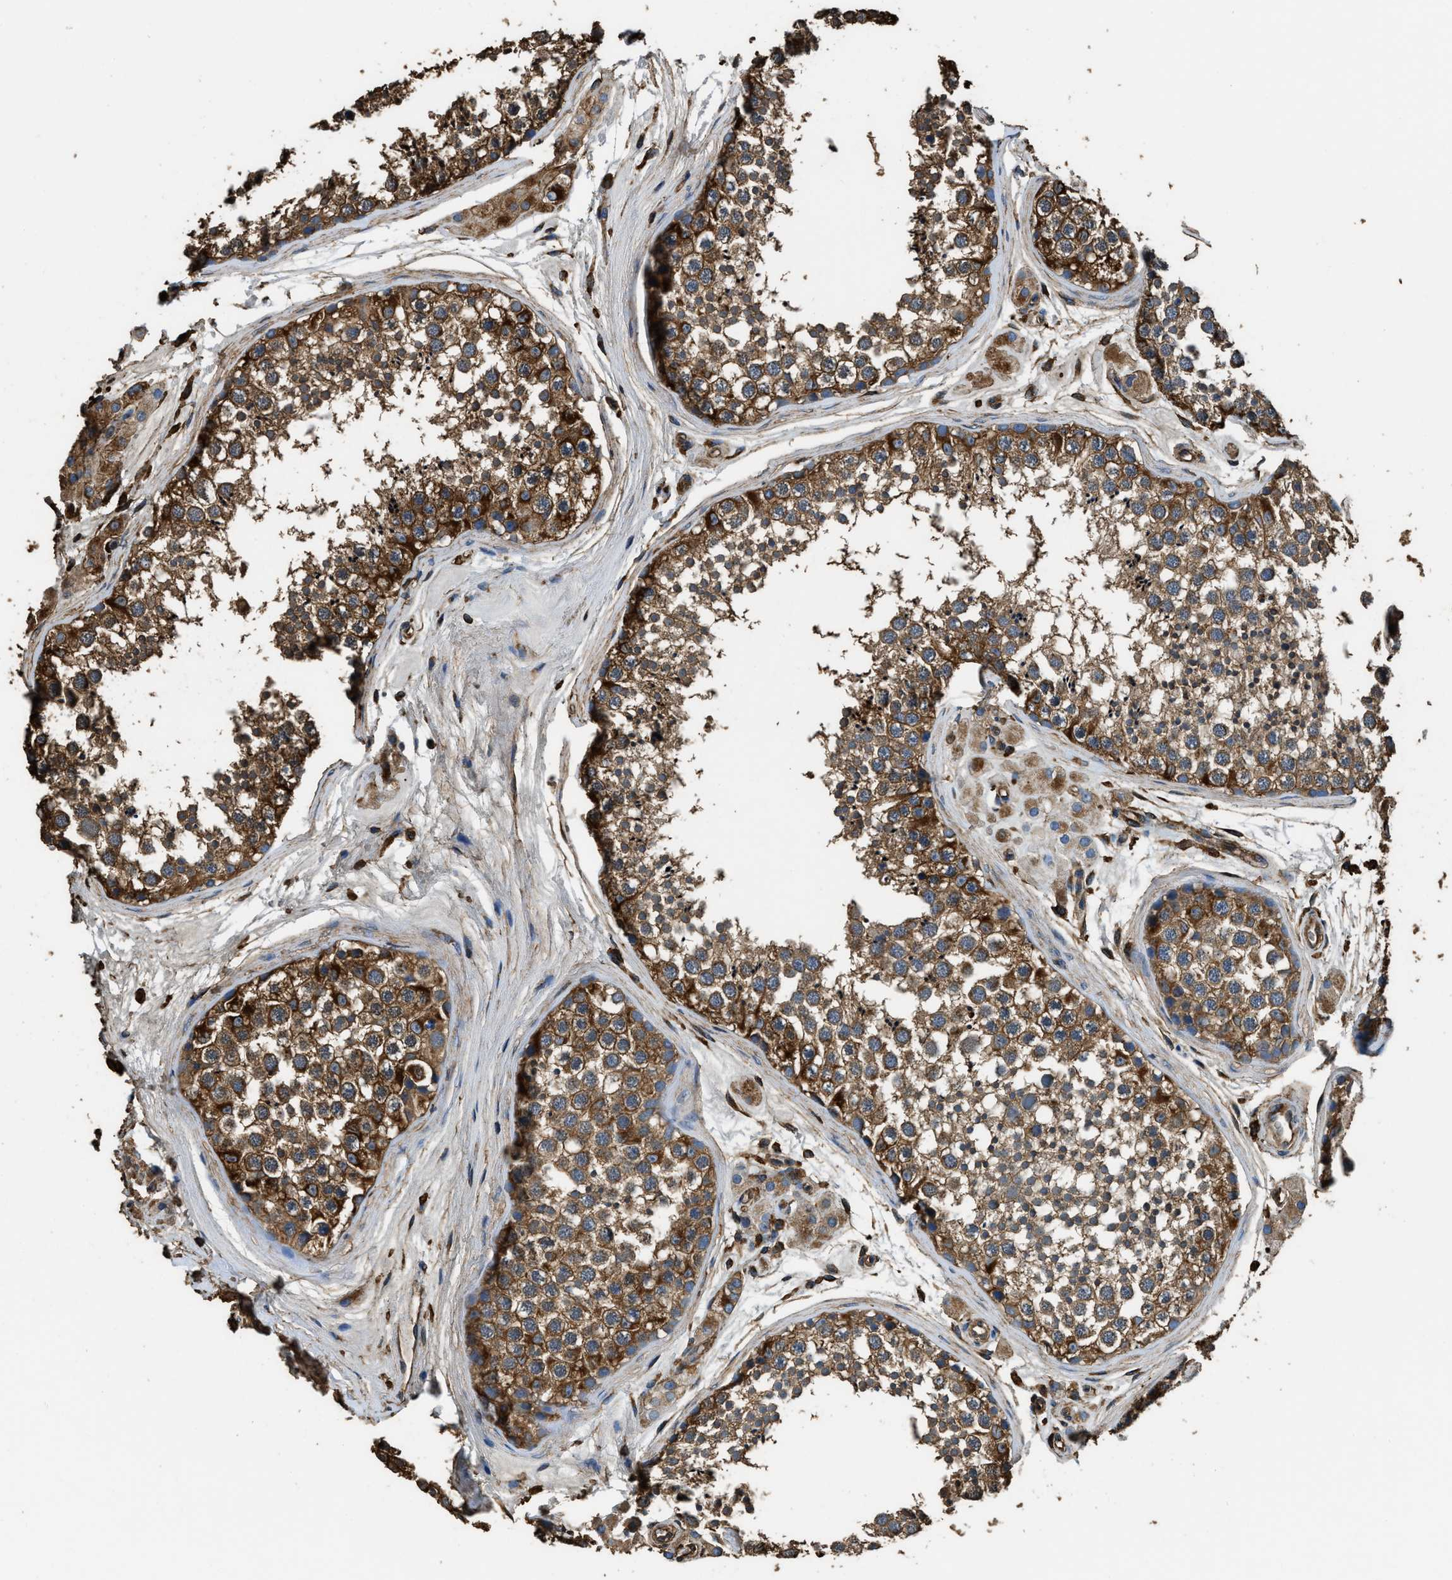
{"staining": {"intensity": "strong", "quantity": ">75%", "location": "cytoplasmic/membranous"}, "tissue": "testis", "cell_type": "Cells in seminiferous ducts", "image_type": "normal", "snomed": [{"axis": "morphology", "description": "Normal tissue, NOS"}, {"axis": "topography", "description": "Testis"}], "caption": "The photomicrograph demonstrates immunohistochemical staining of unremarkable testis. There is strong cytoplasmic/membranous positivity is seen in approximately >75% of cells in seminiferous ducts. (brown staining indicates protein expression, while blue staining denotes nuclei).", "gene": "ACCS", "patient": {"sex": "male", "age": 56}}